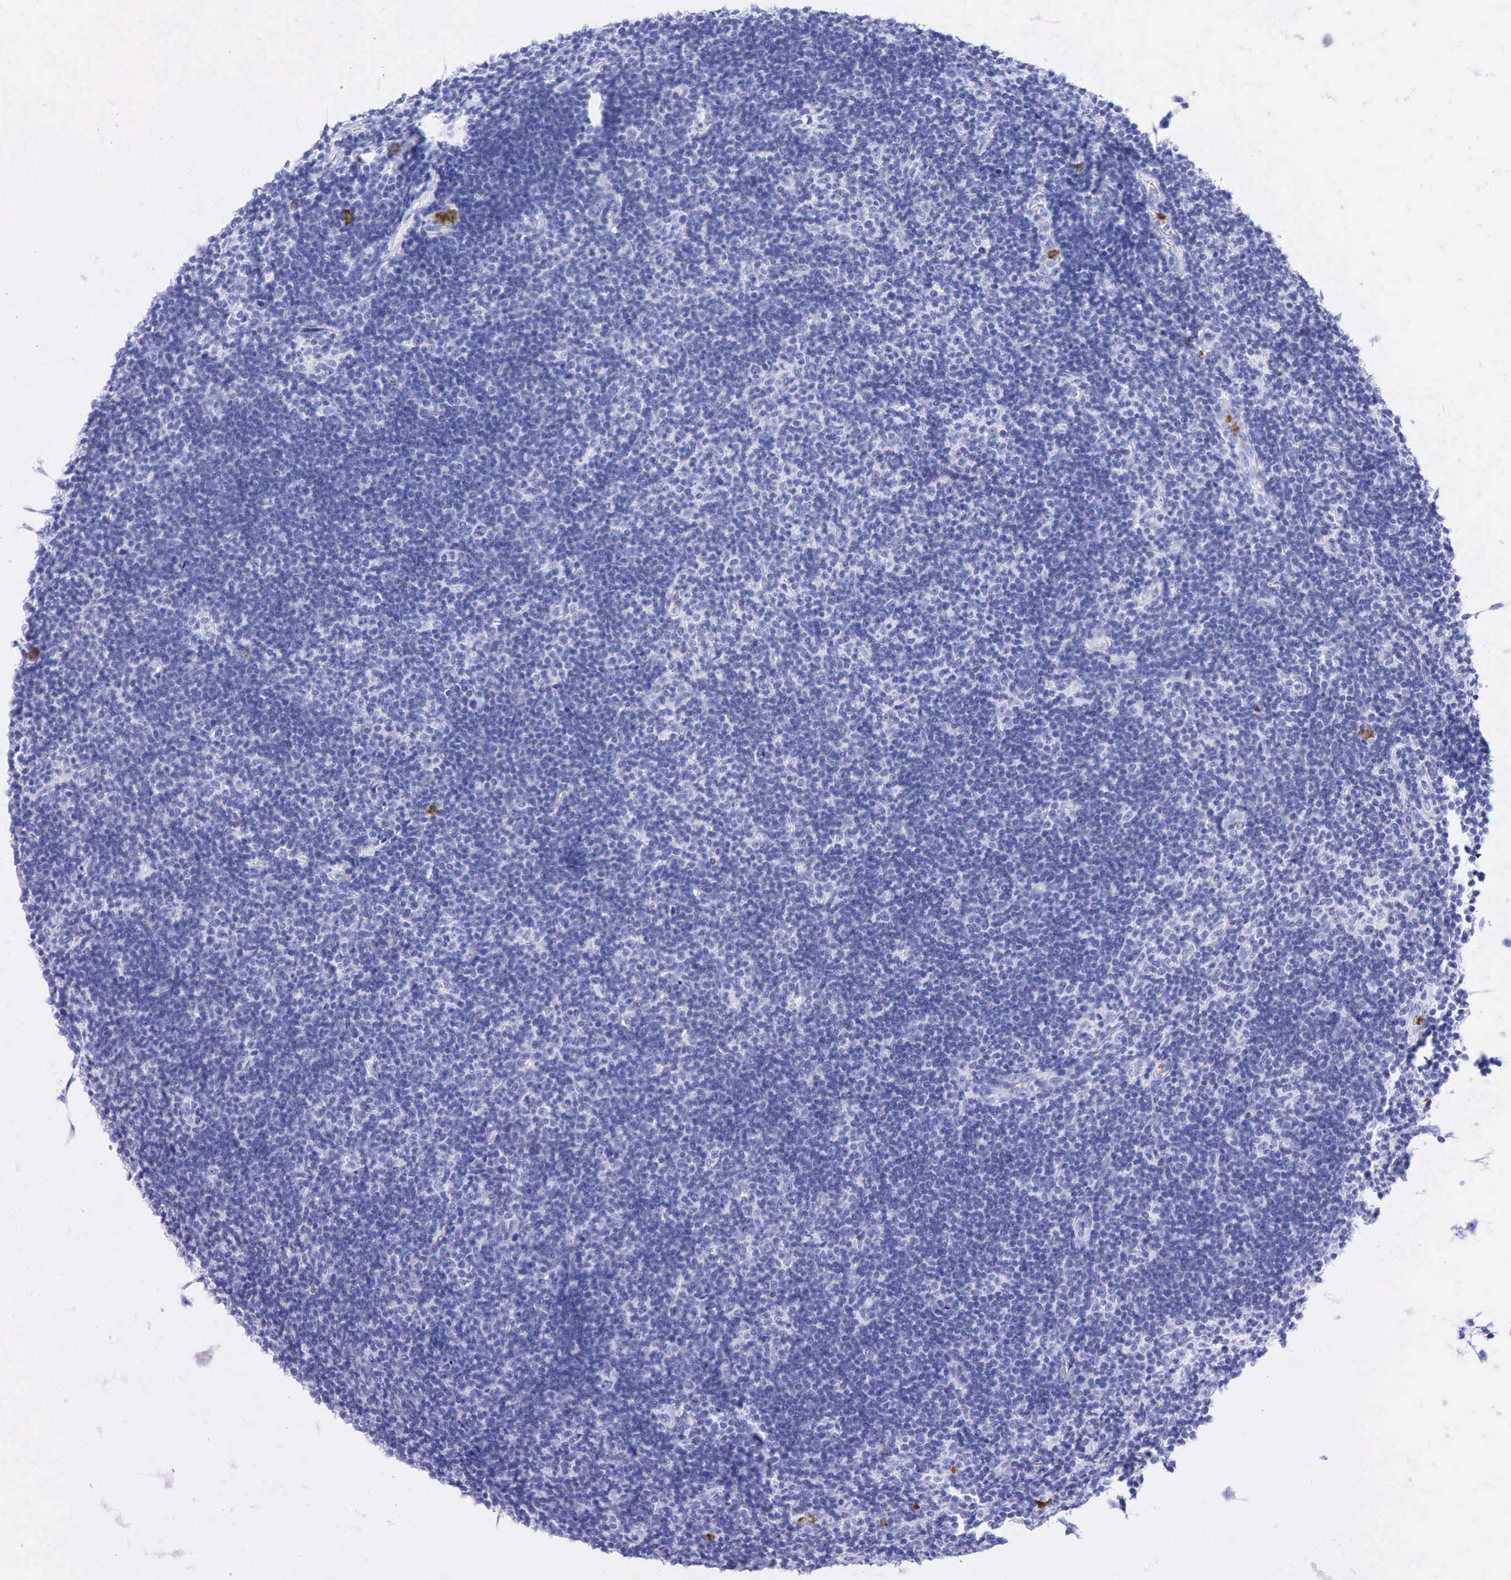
{"staining": {"intensity": "negative", "quantity": "none", "location": "none"}, "tissue": "lymphoma", "cell_type": "Tumor cells", "image_type": "cancer", "snomed": [{"axis": "morphology", "description": "Malignant lymphoma, non-Hodgkin's type, Low grade"}, {"axis": "topography", "description": "Lymph node"}], "caption": "Immunohistochemistry (IHC) micrograph of low-grade malignant lymphoma, non-Hodgkin's type stained for a protein (brown), which reveals no staining in tumor cells.", "gene": "FUT4", "patient": {"sex": "male", "age": 49}}